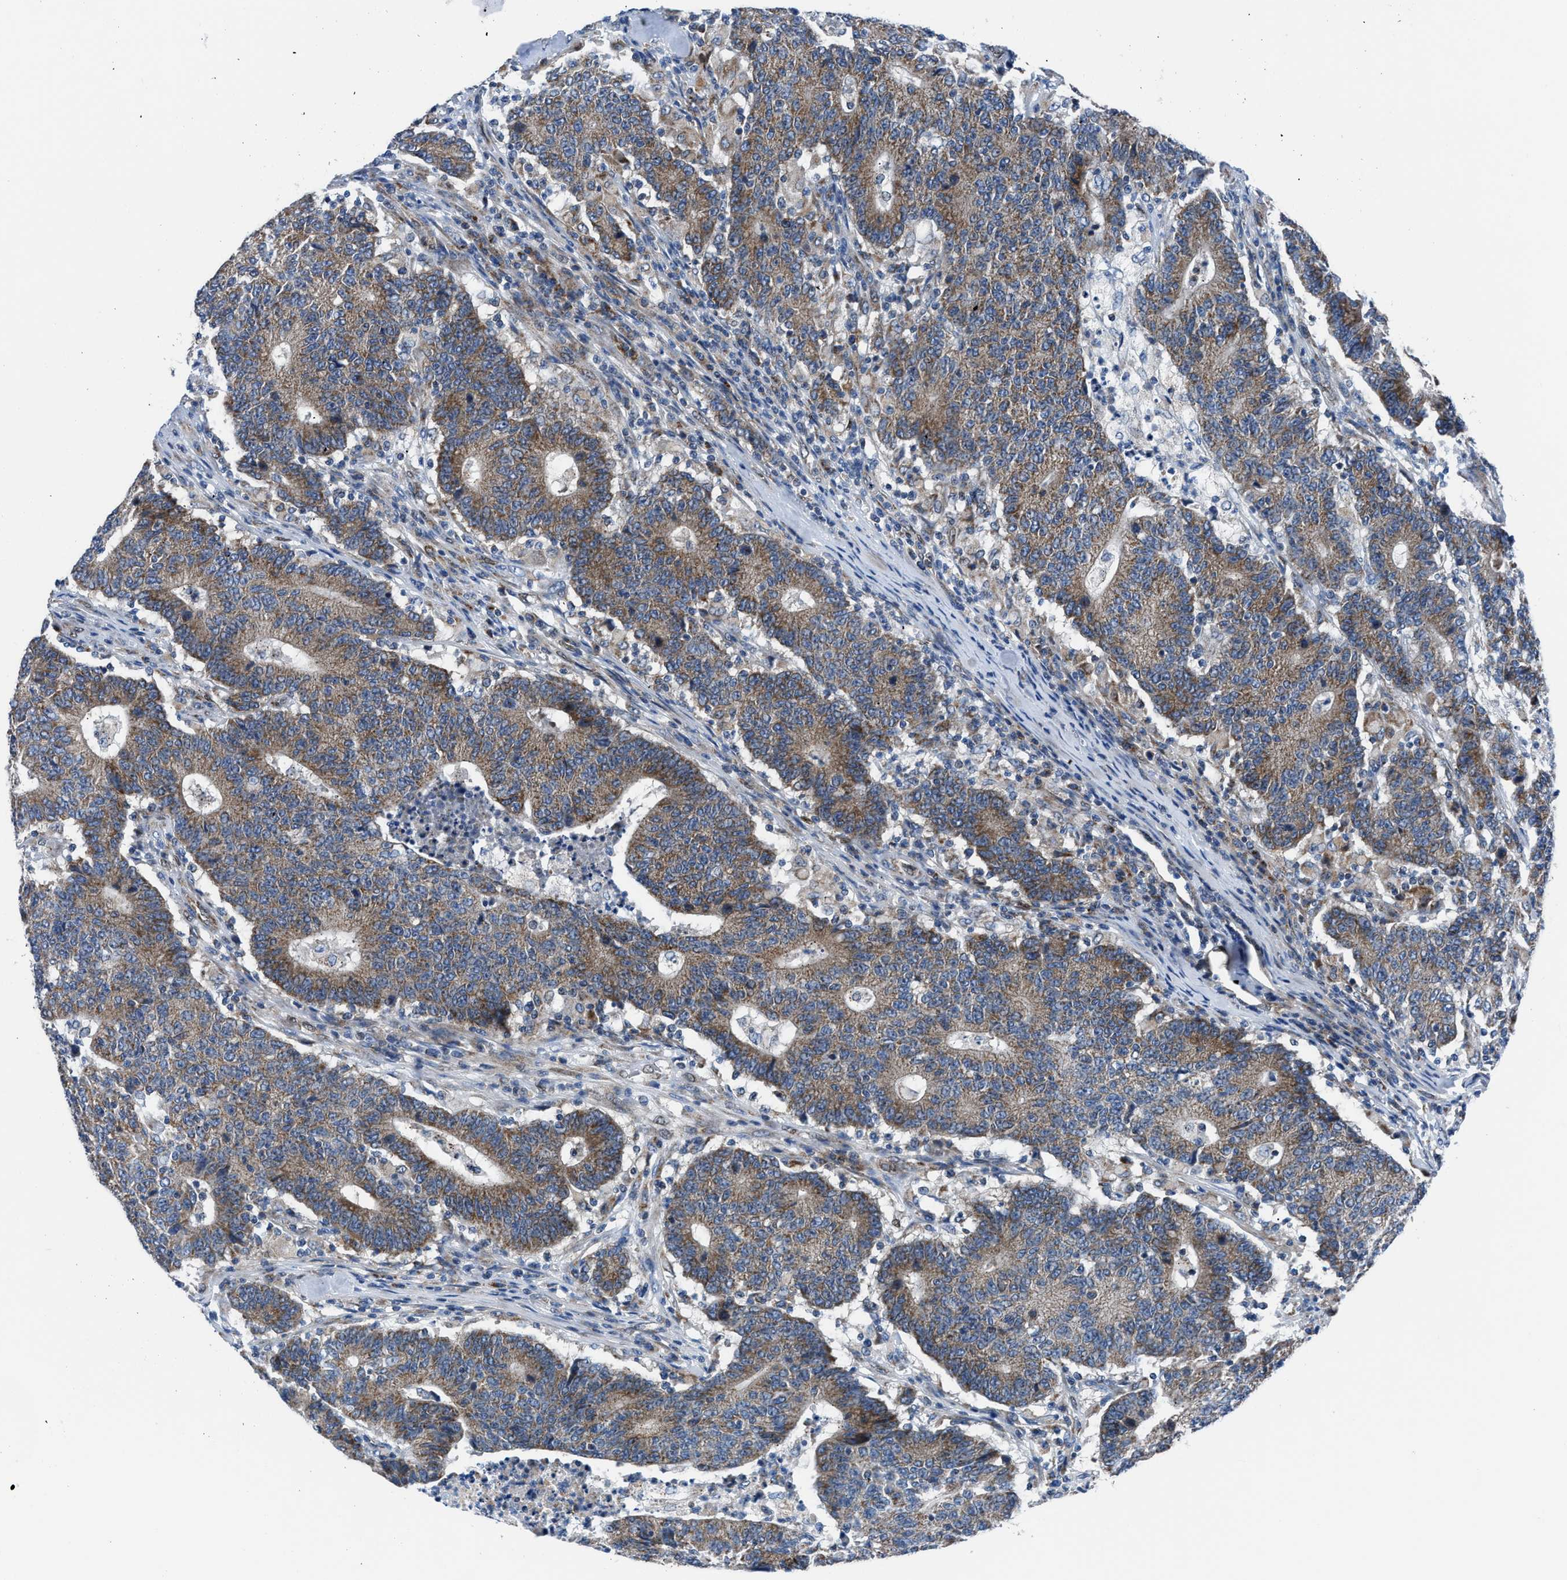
{"staining": {"intensity": "moderate", "quantity": ">75%", "location": "cytoplasmic/membranous"}, "tissue": "colorectal cancer", "cell_type": "Tumor cells", "image_type": "cancer", "snomed": [{"axis": "morphology", "description": "Normal tissue, NOS"}, {"axis": "morphology", "description": "Adenocarcinoma, NOS"}, {"axis": "topography", "description": "Colon"}], "caption": "The image displays a brown stain indicating the presence of a protein in the cytoplasmic/membranous of tumor cells in adenocarcinoma (colorectal). (DAB IHC with brightfield microscopy, high magnification).", "gene": "LMO2", "patient": {"sex": "female", "age": 75}}